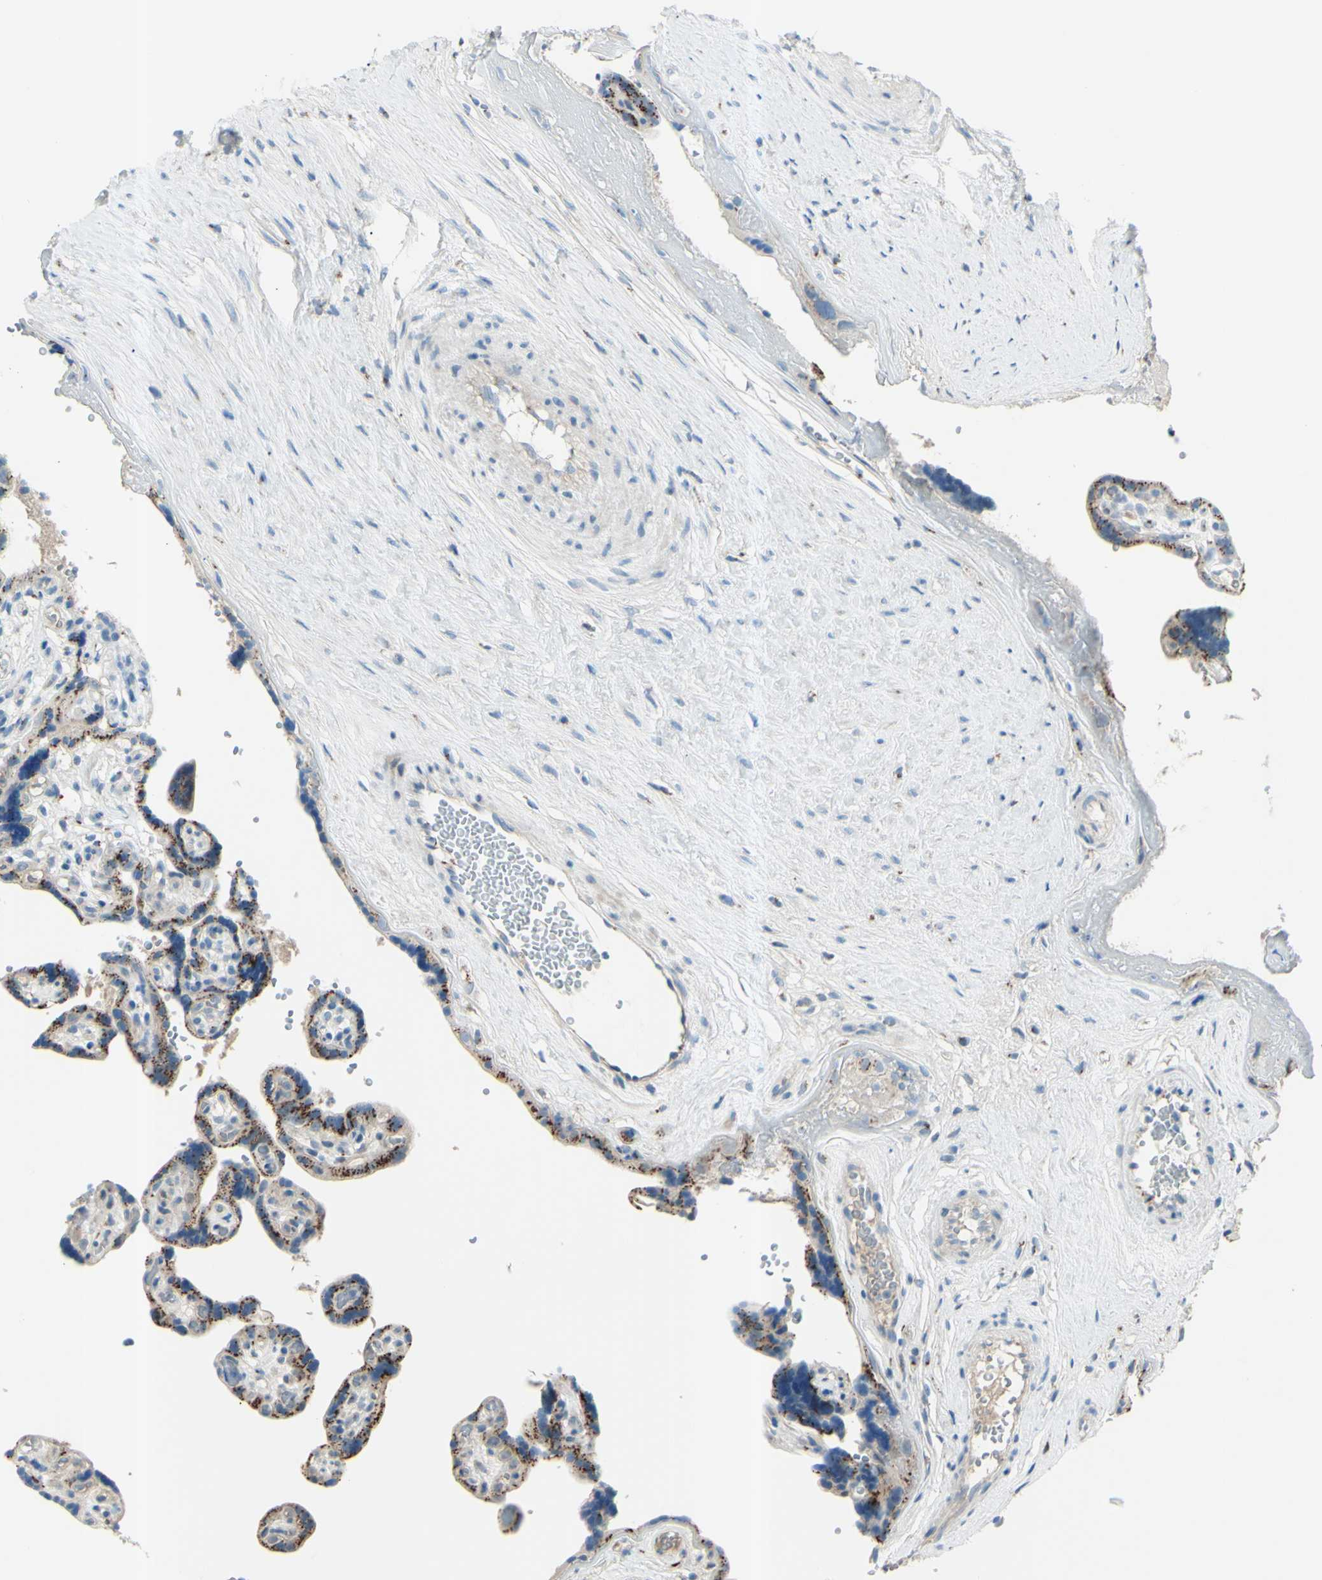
{"staining": {"intensity": "moderate", "quantity": "25%-75%", "location": "cytoplasmic/membranous"}, "tissue": "placenta", "cell_type": "Decidual cells", "image_type": "normal", "snomed": [{"axis": "morphology", "description": "Normal tissue, NOS"}, {"axis": "topography", "description": "Placenta"}], "caption": "Immunohistochemical staining of benign placenta displays medium levels of moderate cytoplasmic/membranous expression in approximately 25%-75% of decidual cells. (IHC, brightfield microscopy, high magnification).", "gene": "B4GALT1", "patient": {"sex": "female", "age": 30}}